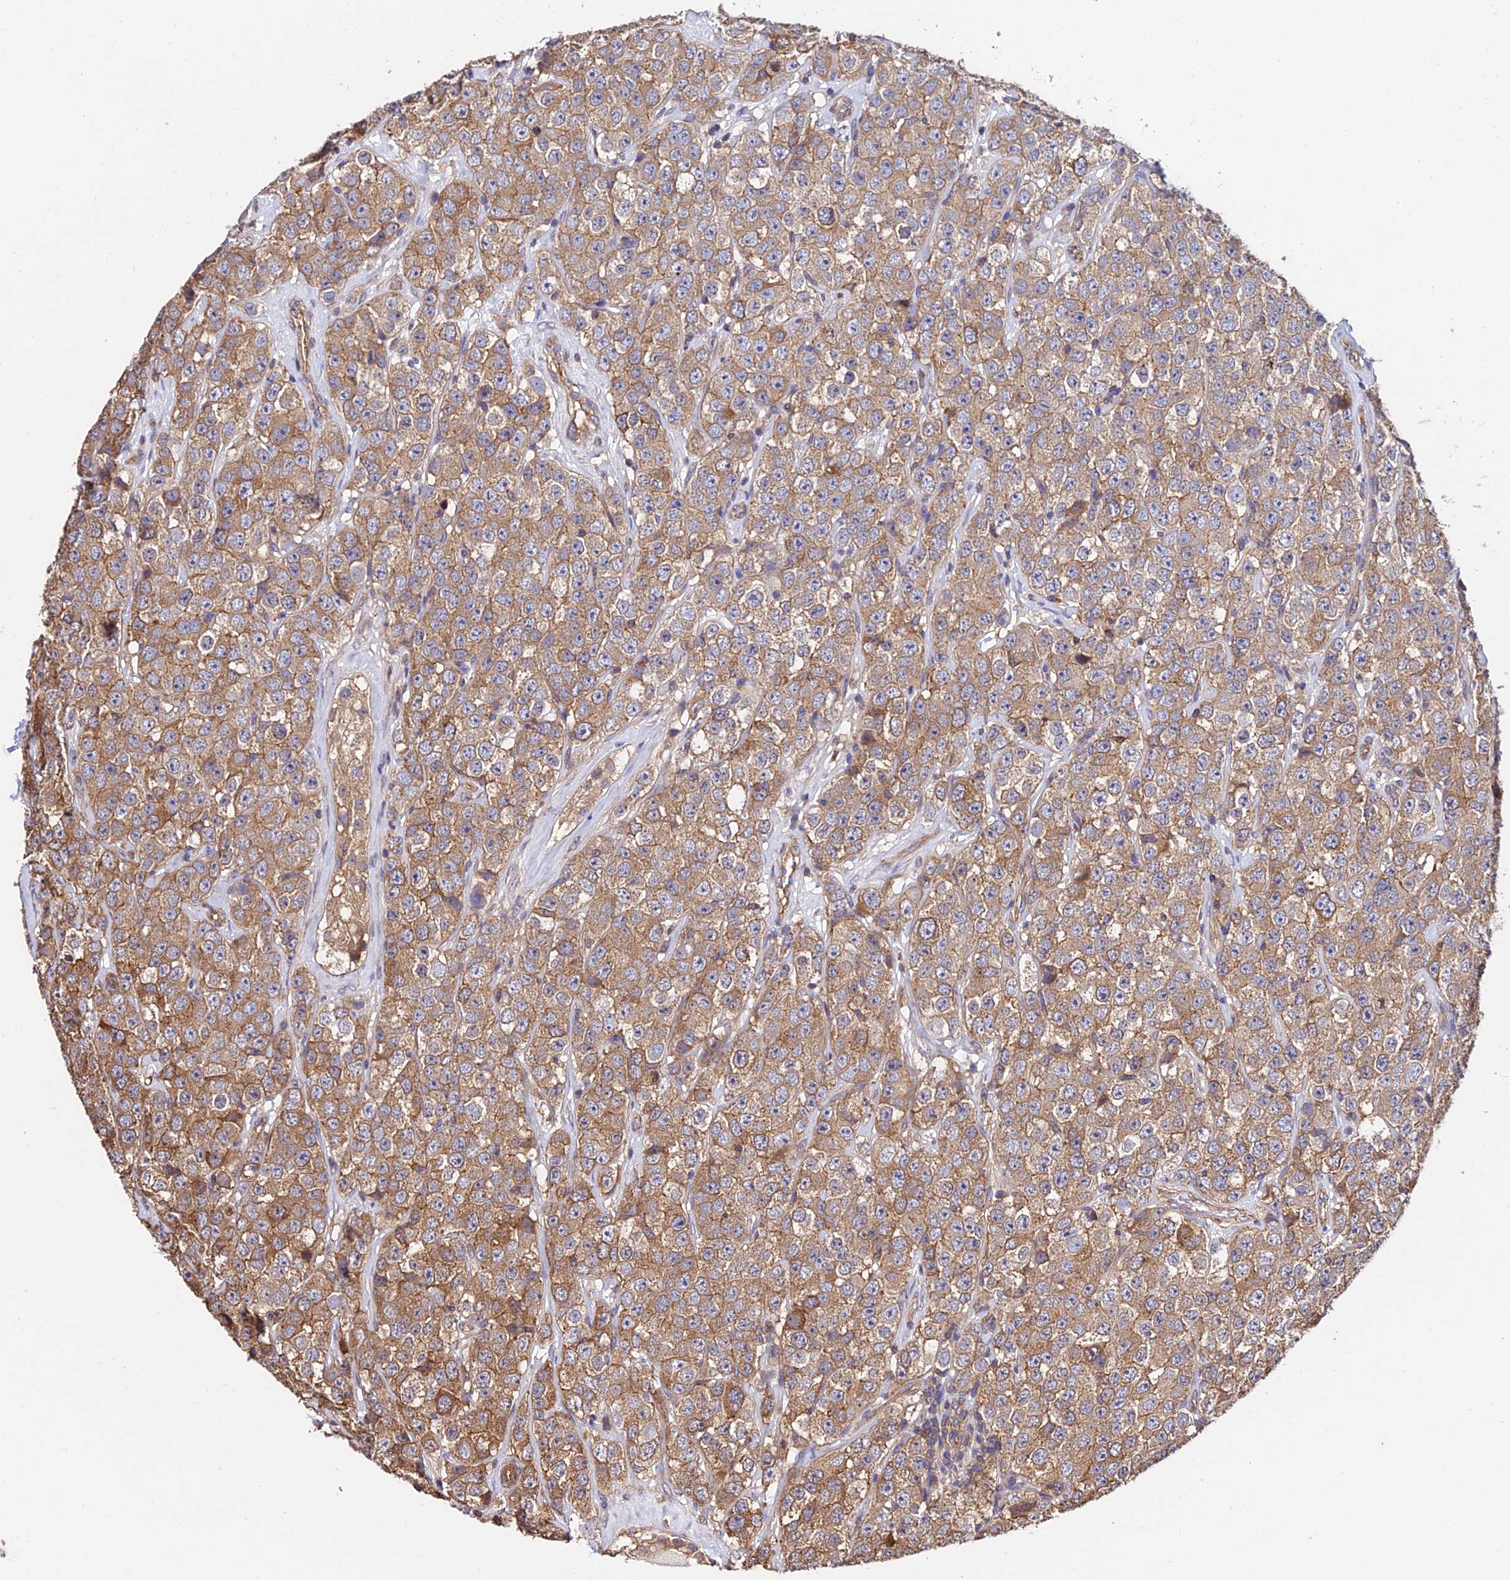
{"staining": {"intensity": "moderate", "quantity": ">75%", "location": "cytoplasmic/membranous"}, "tissue": "testis cancer", "cell_type": "Tumor cells", "image_type": "cancer", "snomed": [{"axis": "morphology", "description": "Seminoma, NOS"}, {"axis": "topography", "description": "Testis"}], "caption": "Tumor cells display medium levels of moderate cytoplasmic/membranous expression in about >75% of cells in human testis cancer (seminoma). Nuclei are stained in blue.", "gene": "CALM2", "patient": {"sex": "male", "age": 28}}